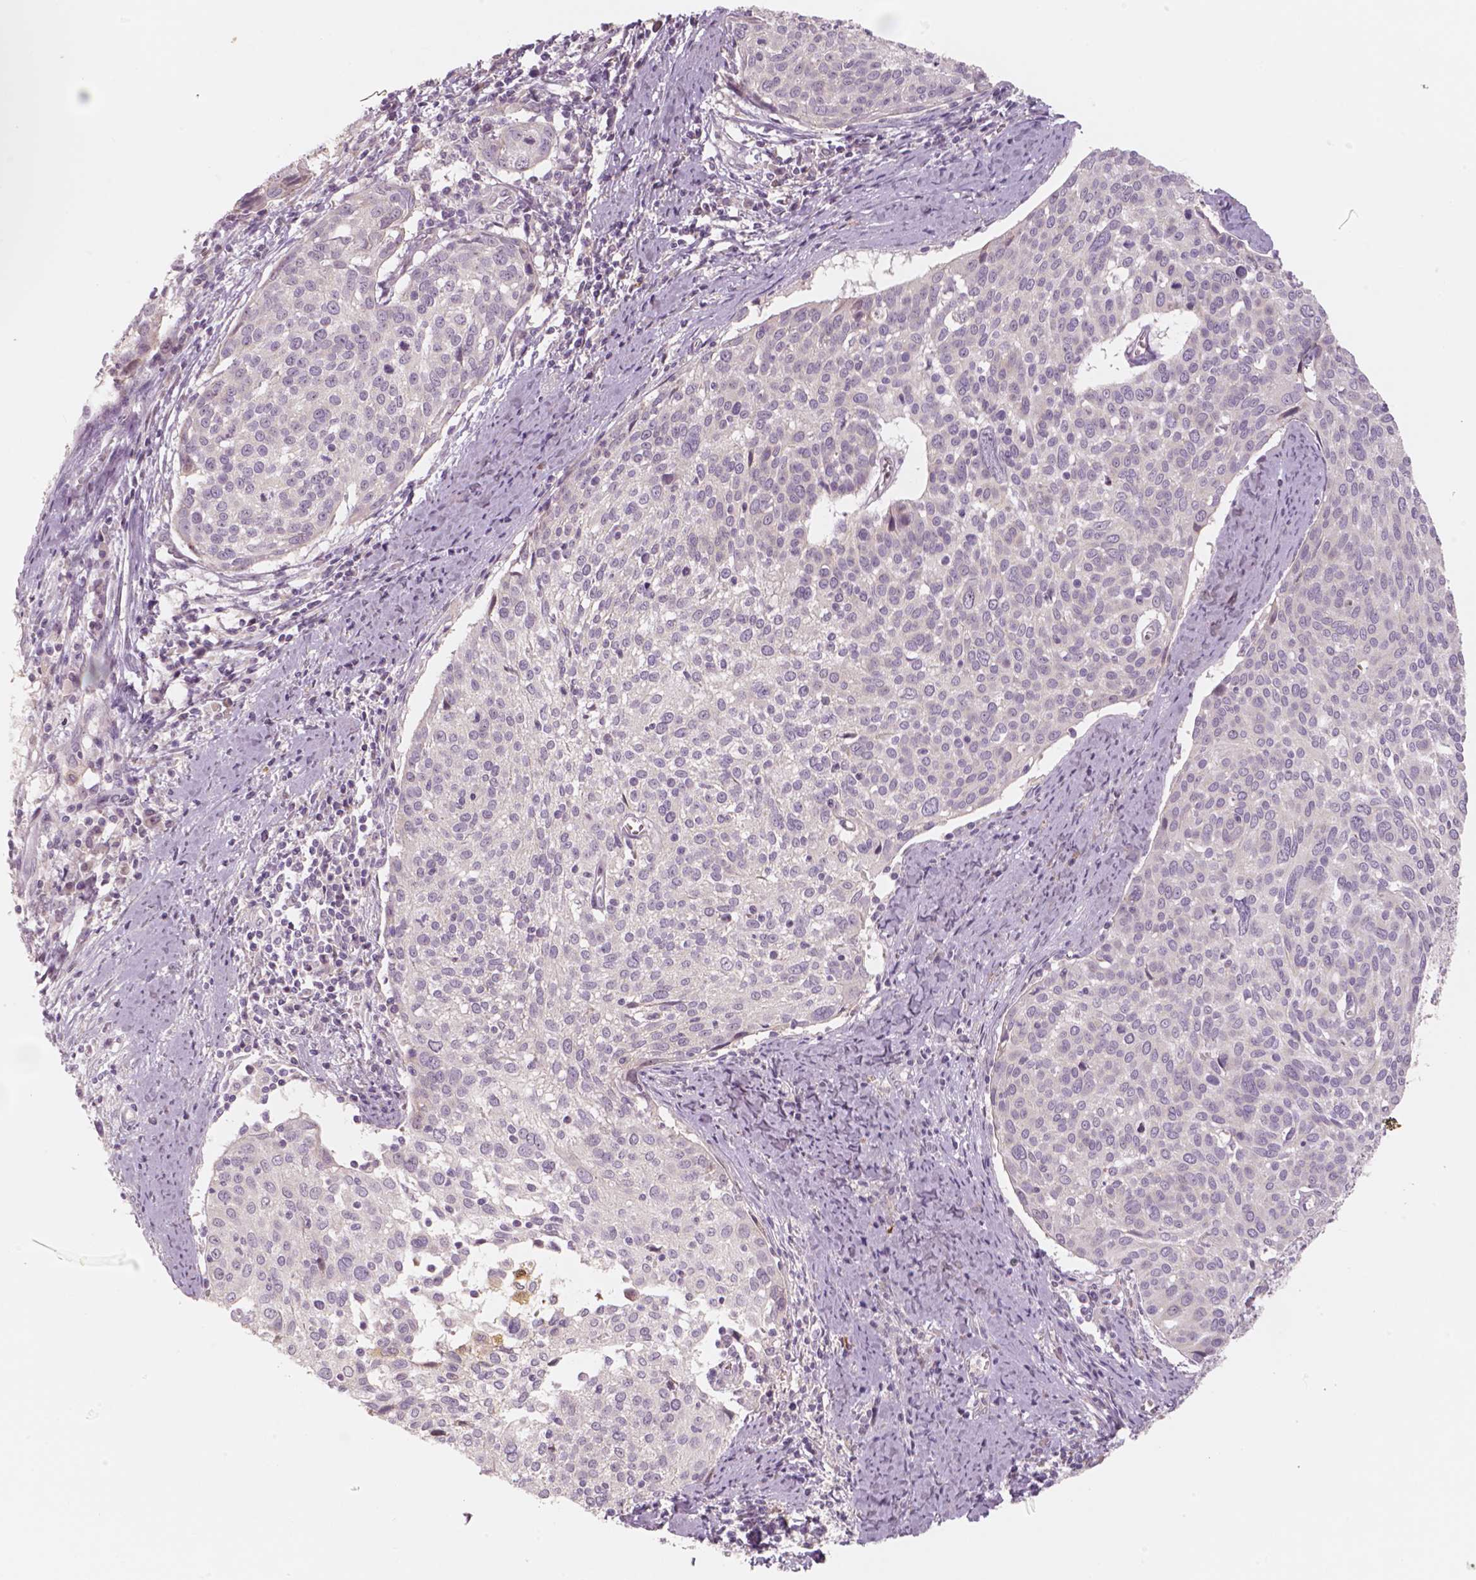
{"staining": {"intensity": "negative", "quantity": "none", "location": "none"}, "tissue": "cervical cancer", "cell_type": "Tumor cells", "image_type": "cancer", "snomed": [{"axis": "morphology", "description": "Squamous cell carcinoma, NOS"}, {"axis": "topography", "description": "Cervix"}], "caption": "Tumor cells show no significant positivity in cervical squamous cell carcinoma. (DAB immunohistochemistry (IHC), high magnification).", "gene": "RNASE7", "patient": {"sex": "female", "age": 39}}